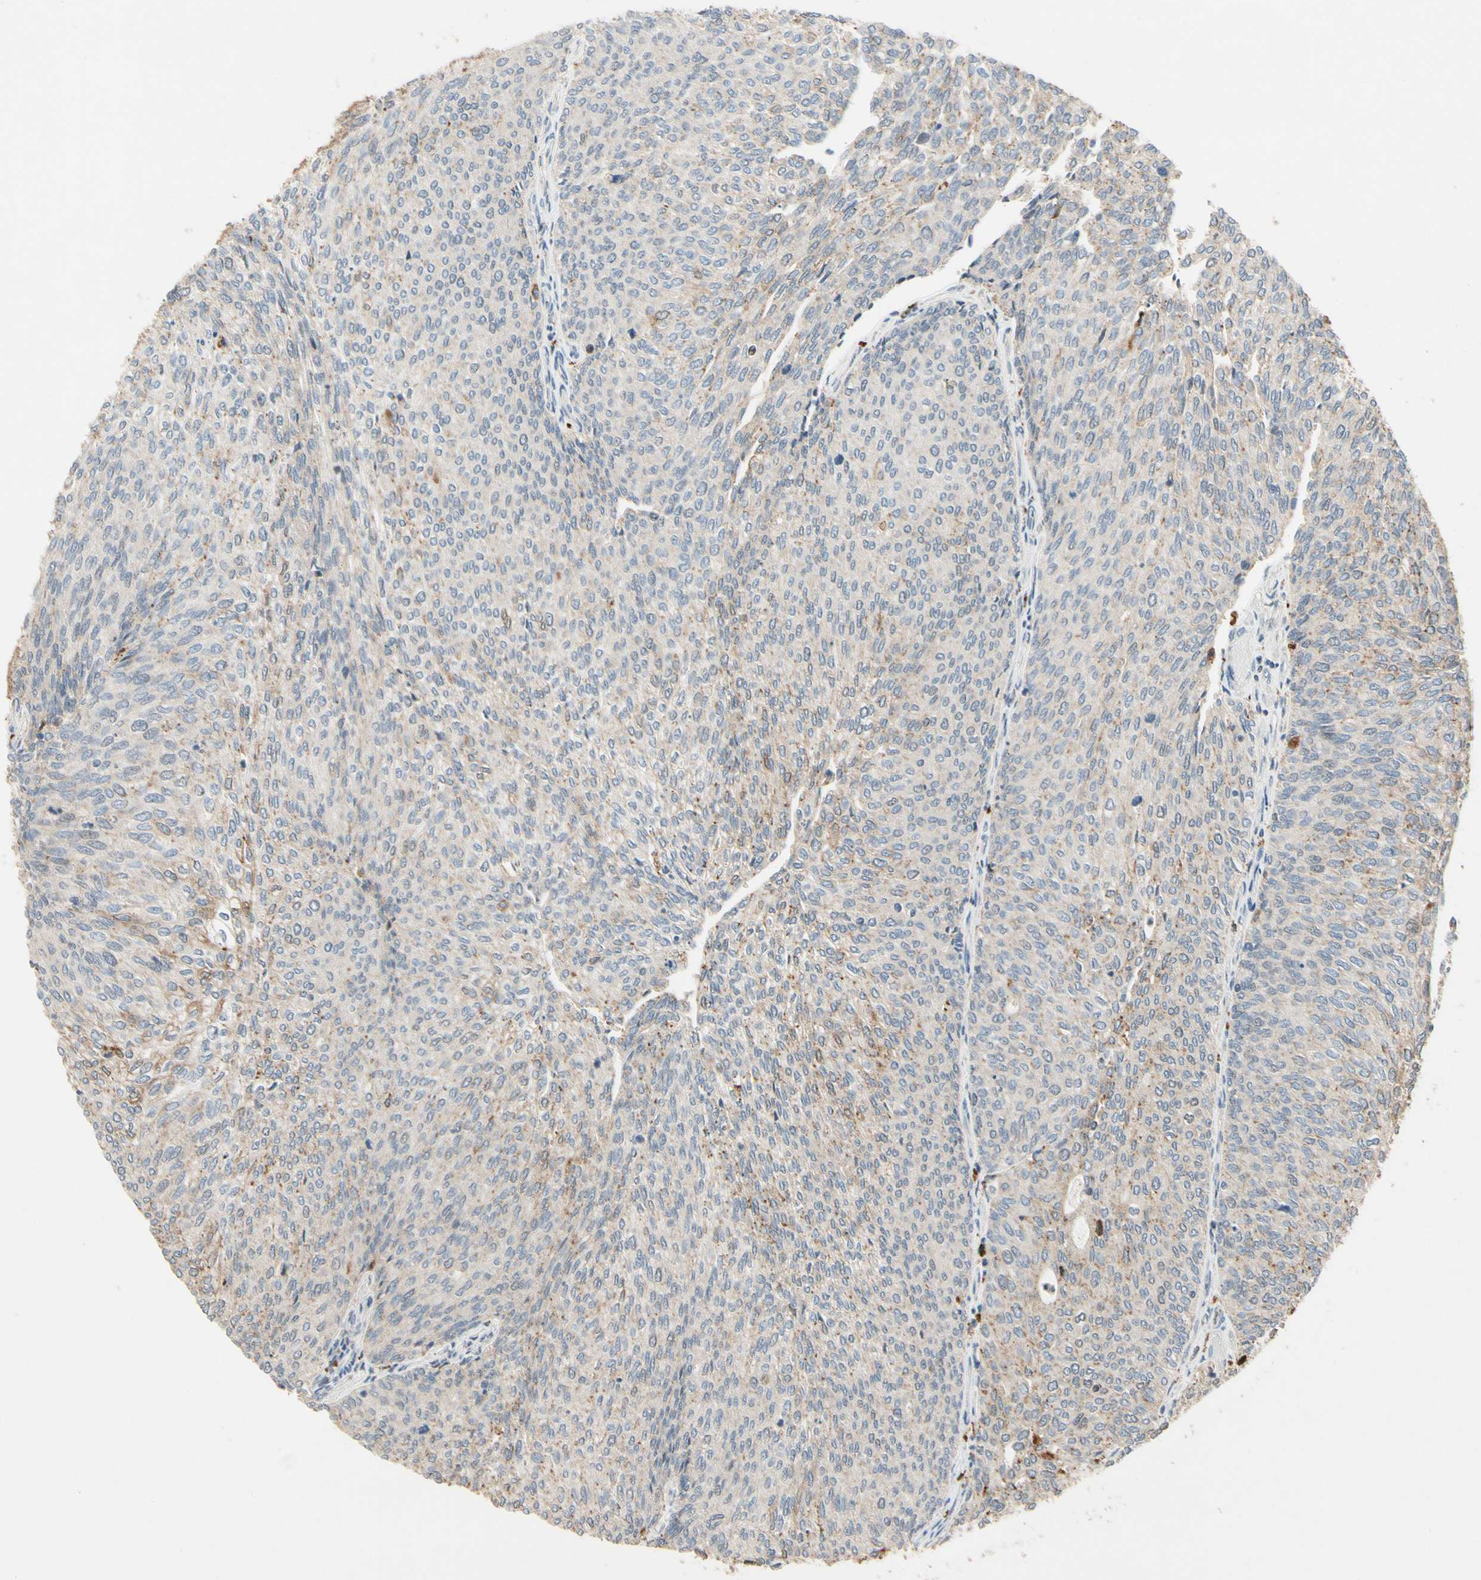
{"staining": {"intensity": "weak", "quantity": "<25%", "location": "cytoplasmic/membranous"}, "tissue": "urothelial cancer", "cell_type": "Tumor cells", "image_type": "cancer", "snomed": [{"axis": "morphology", "description": "Urothelial carcinoma, Low grade"}, {"axis": "topography", "description": "Urinary bladder"}], "caption": "Immunohistochemistry (IHC) micrograph of human urothelial cancer stained for a protein (brown), which shows no staining in tumor cells.", "gene": "ZKSCAN4", "patient": {"sex": "female", "age": 79}}